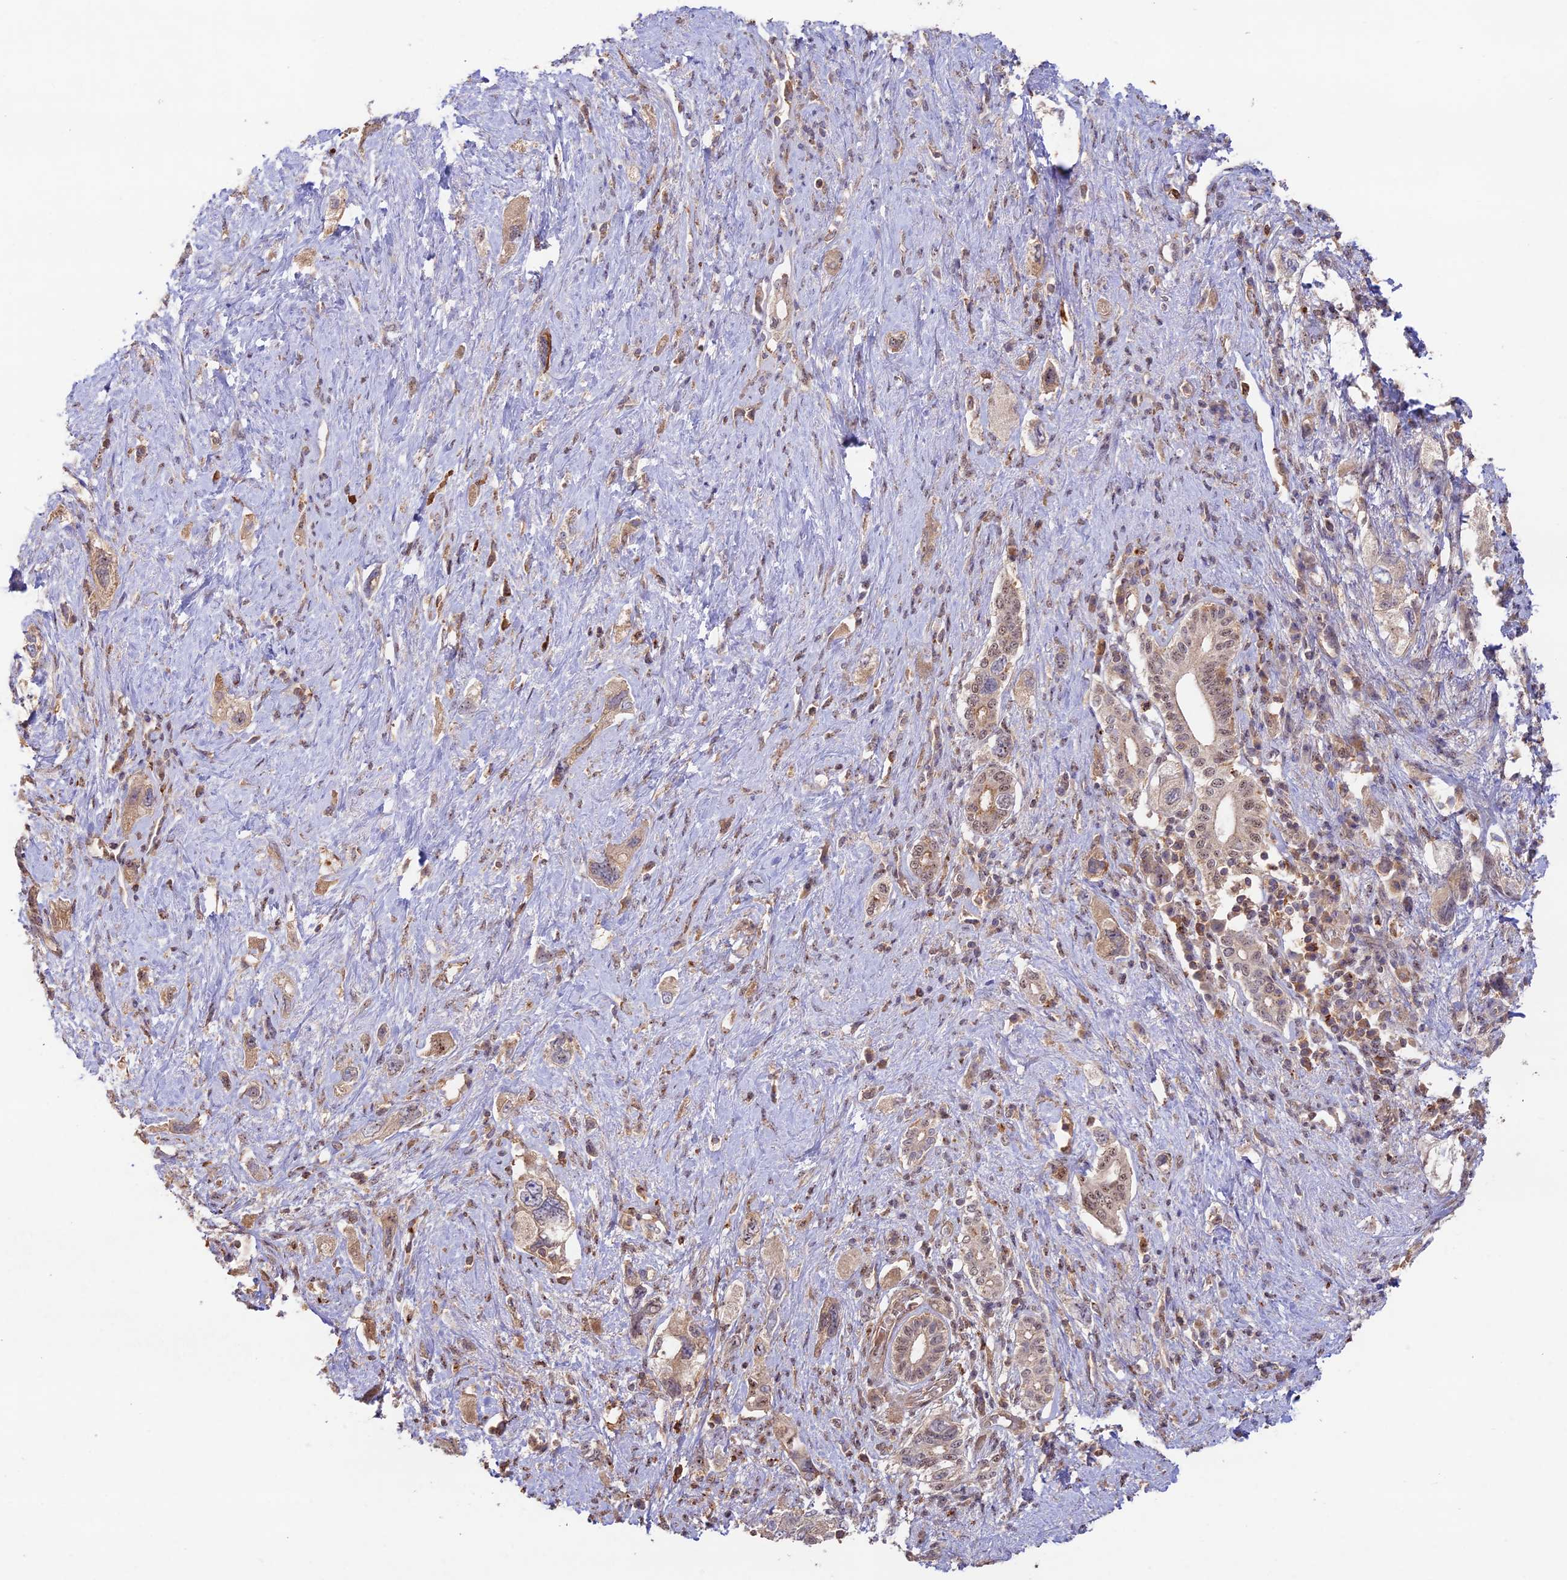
{"staining": {"intensity": "weak", "quantity": ">75%", "location": "cytoplasmic/membranous,nuclear"}, "tissue": "pancreatic cancer", "cell_type": "Tumor cells", "image_type": "cancer", "snomed": [{"axis": "morphology", "description": "Adenocarcinoma, NOS"}, {"axis": "topography", "description": "Pancreas"}], "caption": "Immunohistochemical staining of human pancreatic adenocarcinoma demonstrates weak cytoplasmic/membranous and nuclear protein expression in about >75% of tumor cells.", "gene": "CLCF1", "patient": {"sex": "female", "age": 73}}